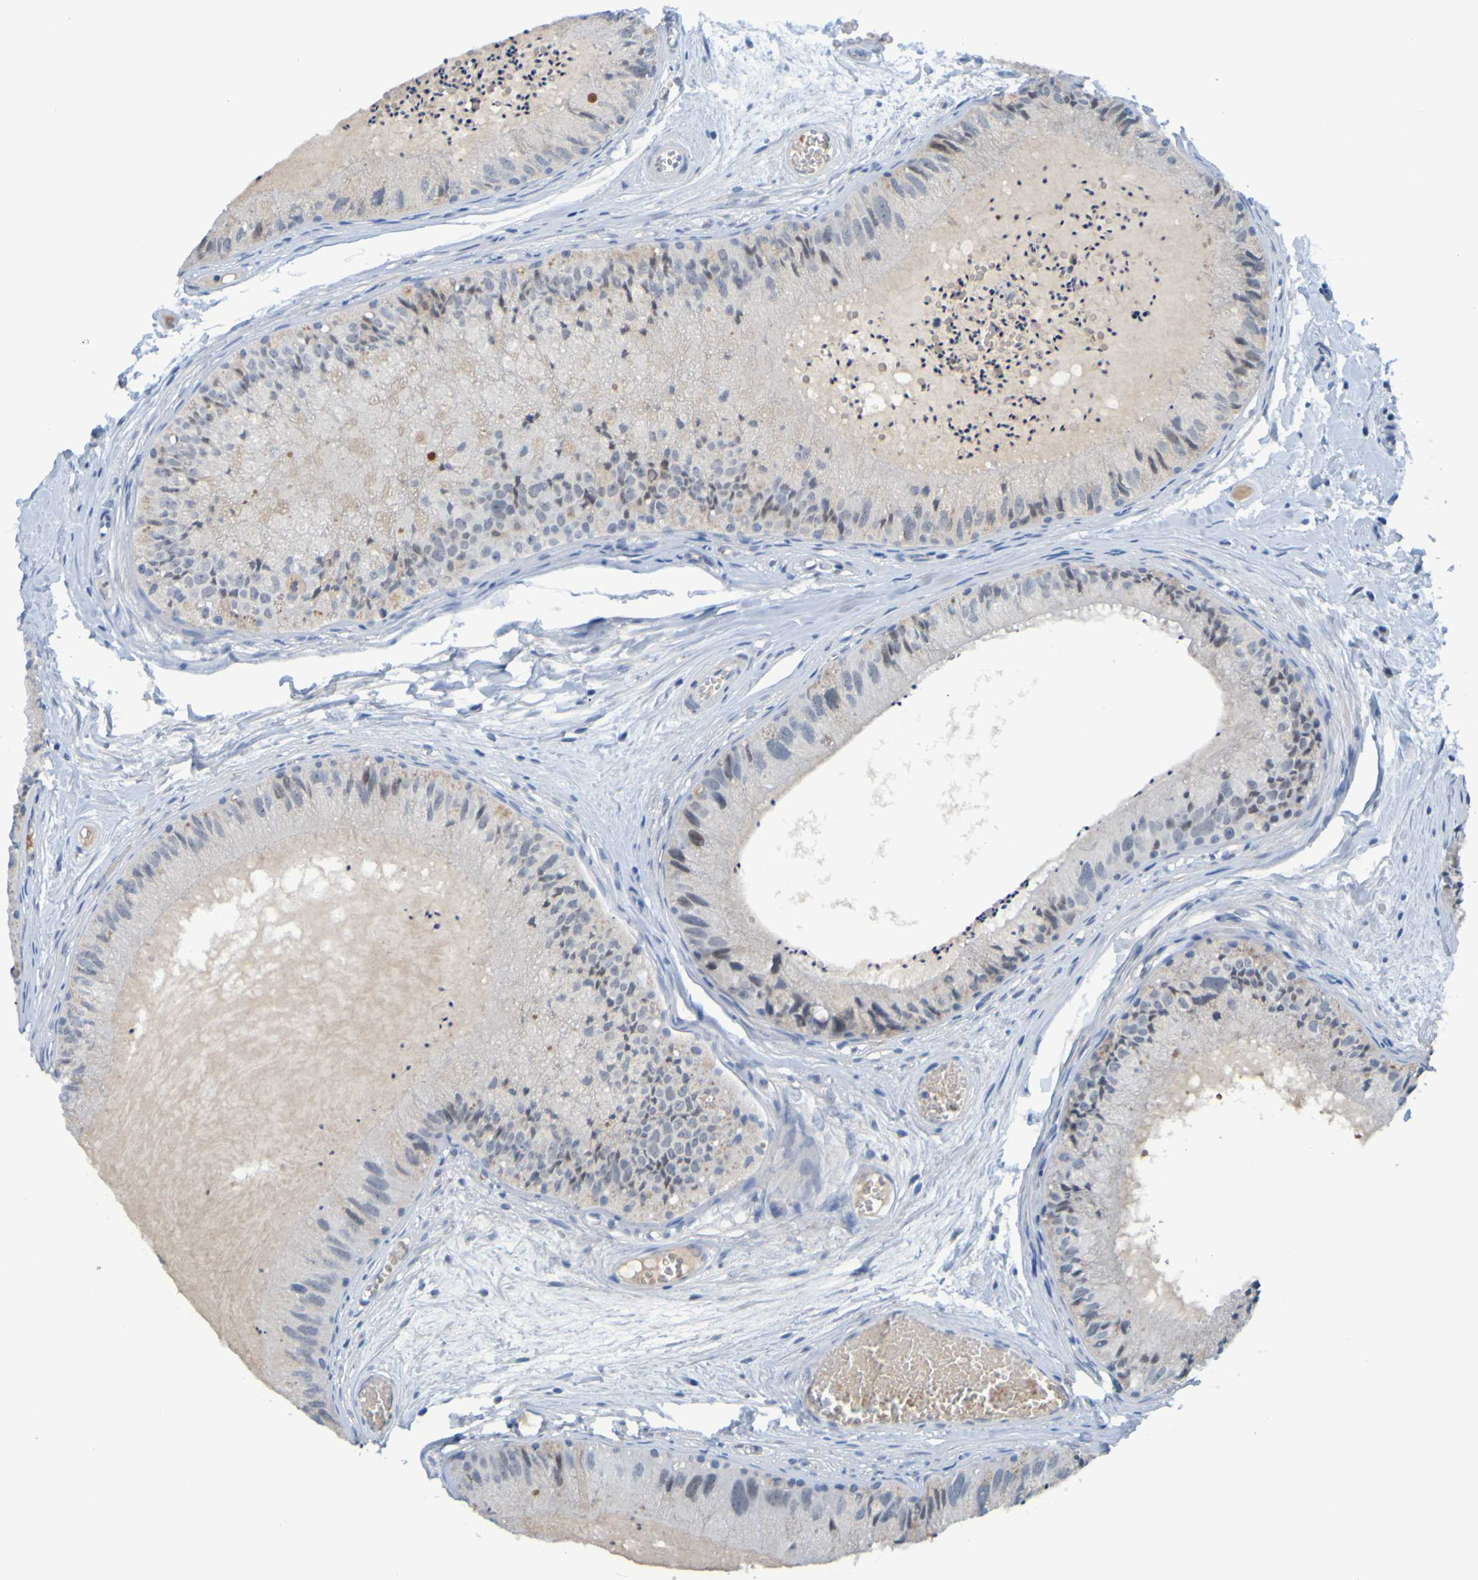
{"staining": {"intensity": "weak", "quantity": "25%-75%", "location": "nuclear"}, "tissue": "epididymis", "cell_type": "Glandular cells", "image_type": "normal", "snomed": [{"axis": "morphology", "description": "Normal tissue, NOS"}, {"axis": "topography", "description": "Epididymis"}], "caption": "Weak nuclear positivity for a protein is seen in about 25%-75% of glandular cells of benign epididymis using immunohistochemistry (IHC).", "gene": "USP36", "patient": {"sex": "male", "age": 31}}